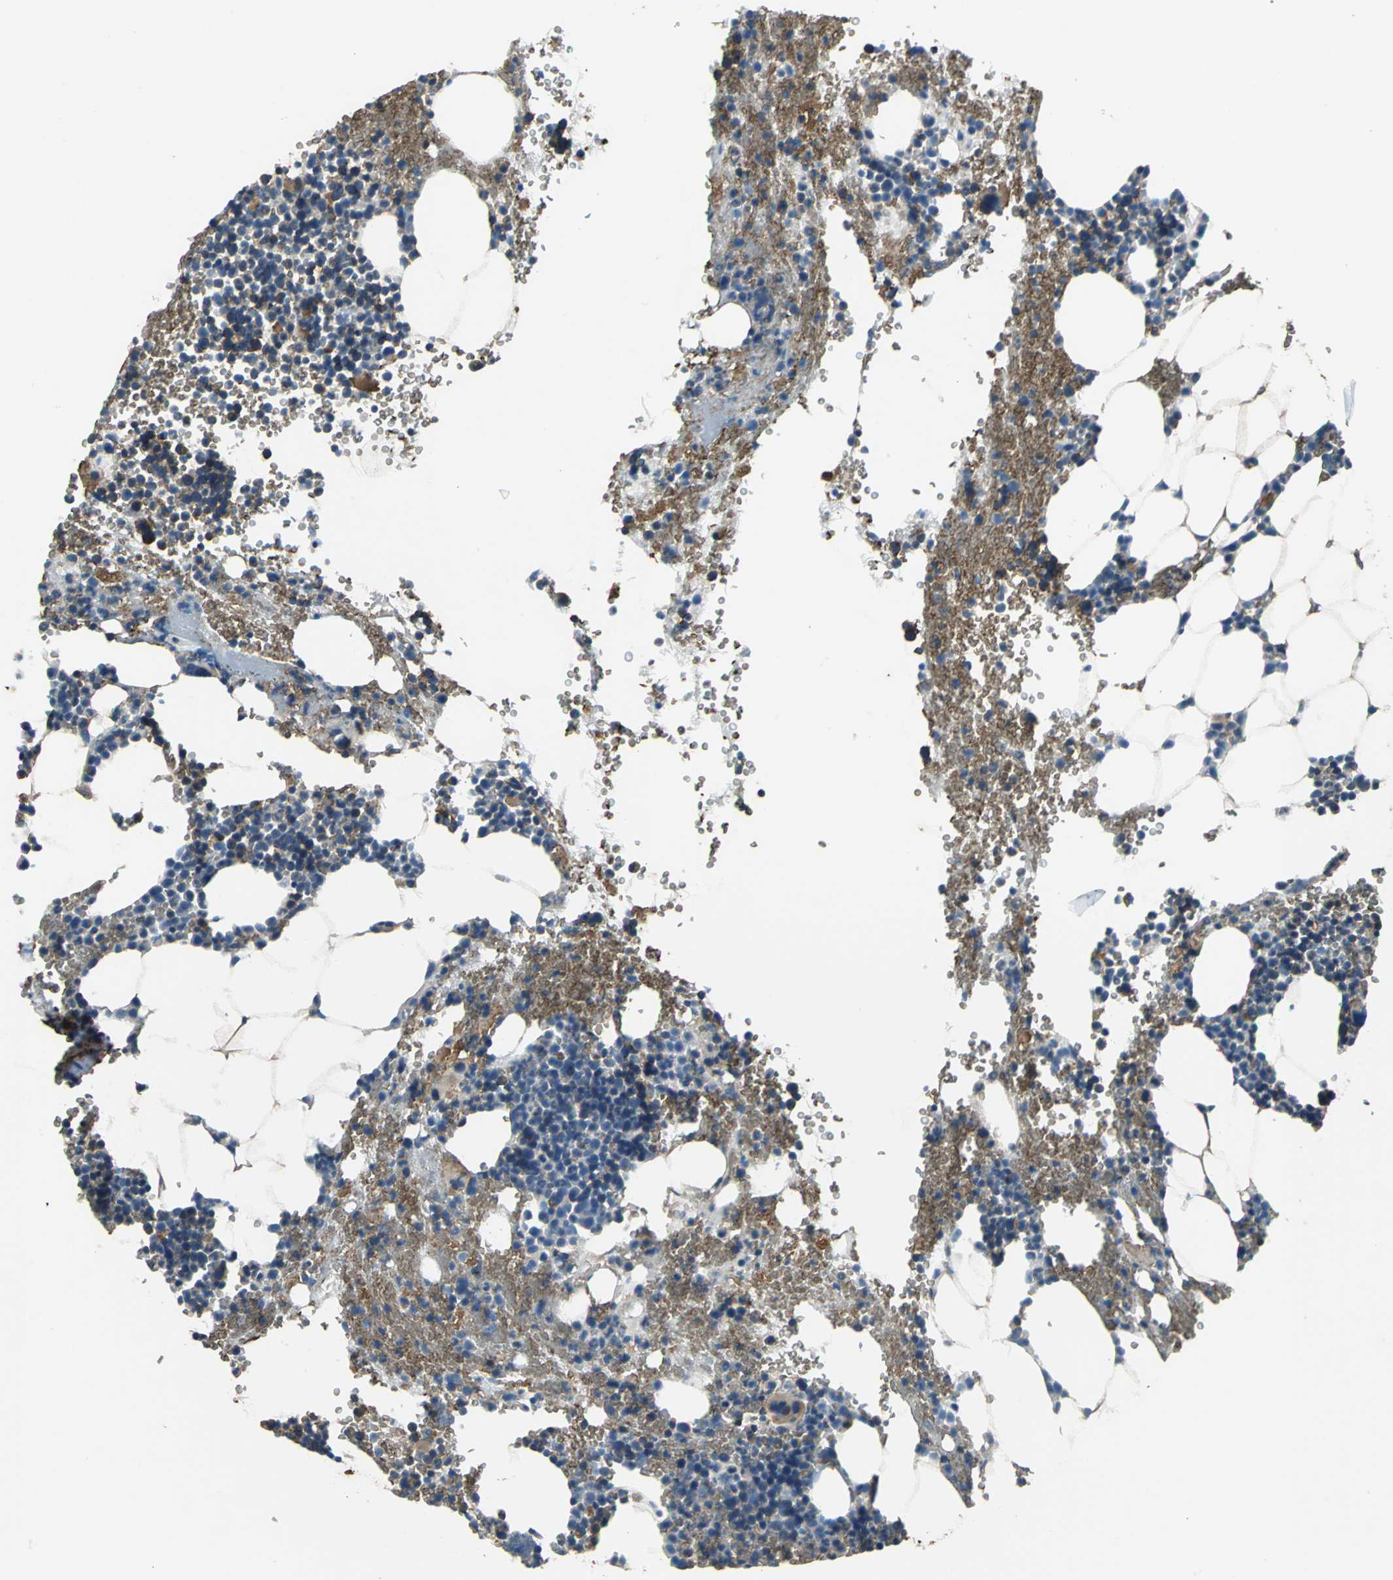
{"staining": {"intensity": "strong", "quantity": "25%-75%", "location": "cytoplasmic/membranous"}, "tissue": "bone marrow", "cell_type": "Hematopoietic cells", "image_type": "normal", "snomed": [{"axis": "morphology", "description": "Normal tissue, NOS"}, {"axis": "topography", "description": "Bone marrow"}], "caption": "Protein expression analysis of unremarkable human bone marrow reveals strong cytoplasmic/membranous expression in about 25%-75% of hematopoietic cells.", "gene": "PARVA", "patient": {"sex": "male", "age": 82}}